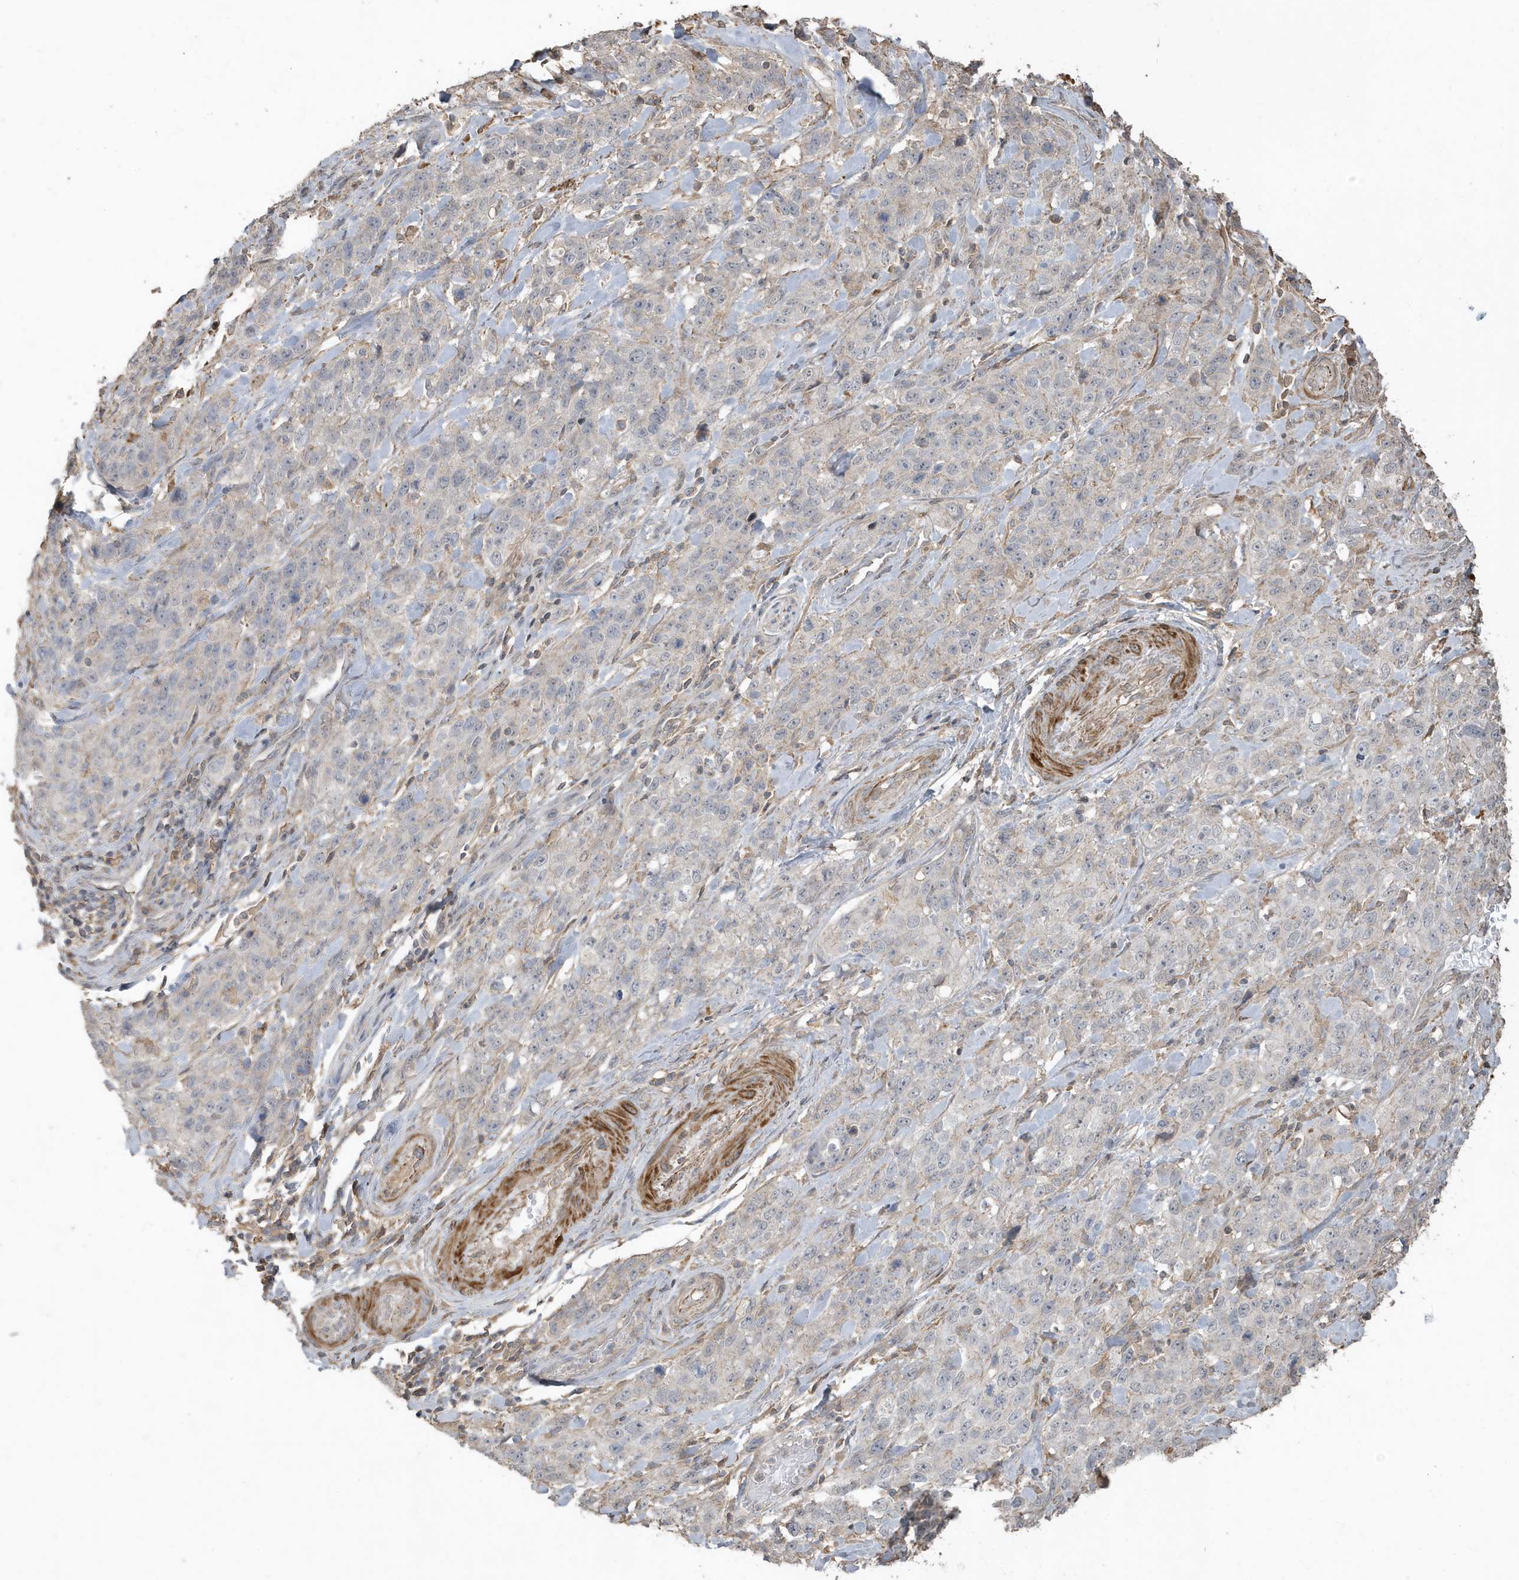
{"staining": {"intensity": "negative", "quantity": "none", "location": "none"}, "tissue": "stomach cancer", "cell_type": "Tumor cells", "image_type": "cancer", "snomed": [{"axis": "morphology", "description": "Normal tissue, NOS"}, {"axis": "morphology", "description": "Adenocarcinoma, NOS"}, {"axis": "topography", "description": "Lymph node"}, {"axis": "topography", "description": "Stomach"}], "caption": "Protein analysis of stomach cancer (adenocarcinoma) demonstrates no significant positivity in tumor cells. (DAB (3,3'-diaminobenzidine) IHC visualized using brightfield microscopy, high magnification).", "gene": "PRRT3", "patient": {"sex": "male", "age": 48}}